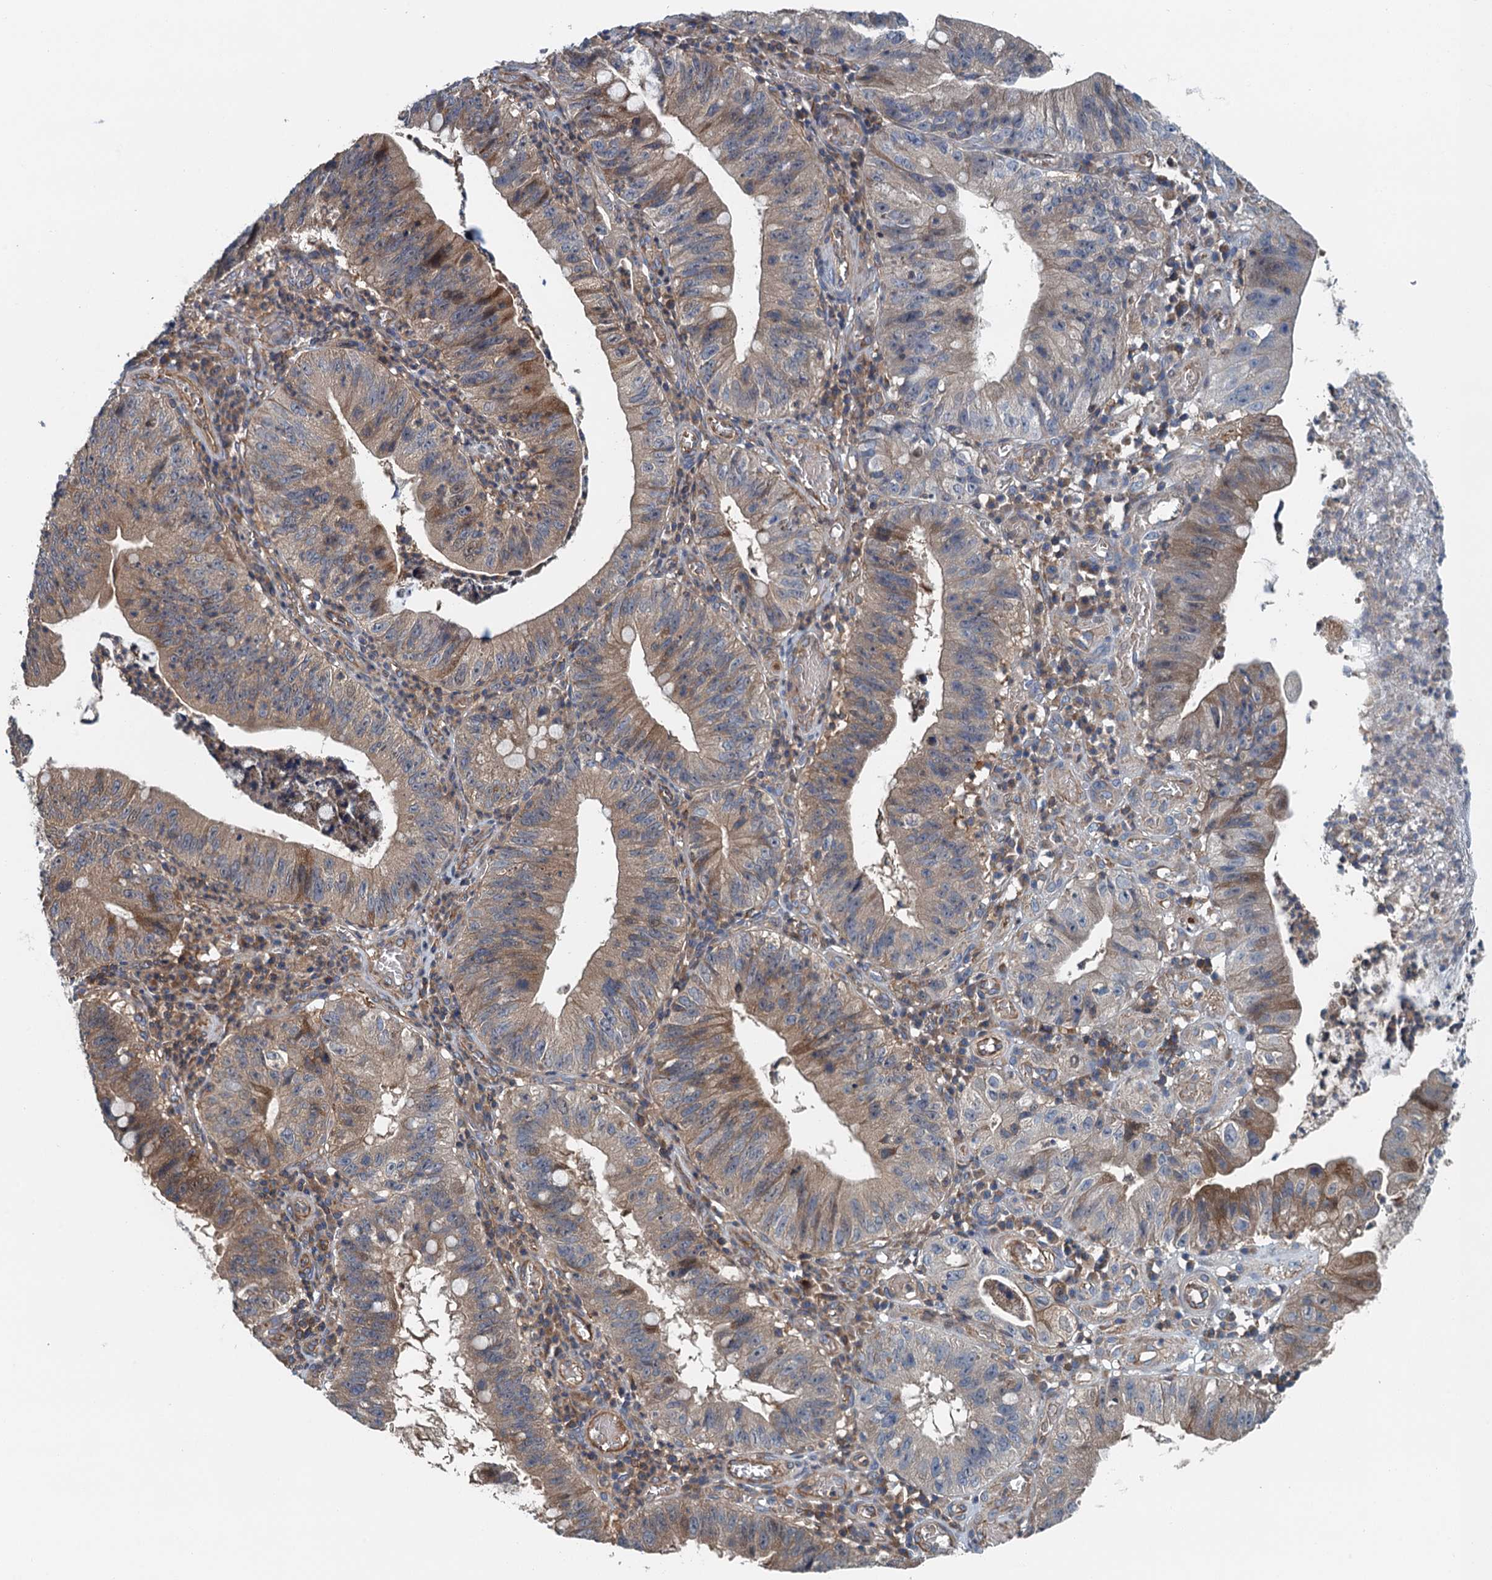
{"staining": {"intensity": "moderate", "quantity": "25%-75%", "location": "cytoplasmic/membranous"}, "tissue": "stomach cancer", "cell_type": "Tumor cells", "image_type": "cancer", "snomed": [{"axis": "morphology", "description": "Adenocarcinoma, NOS"}, {"axis": "topography", "description": "Stomach"}], "caption": "Human stomach cancer stained with a brown dye shows moderate cytoplasmic/membranous positive expression in about 25%-75% of tumor cells.", "gene": "PPP1R14D", "patient": {"sex": "male", "age": 59}}